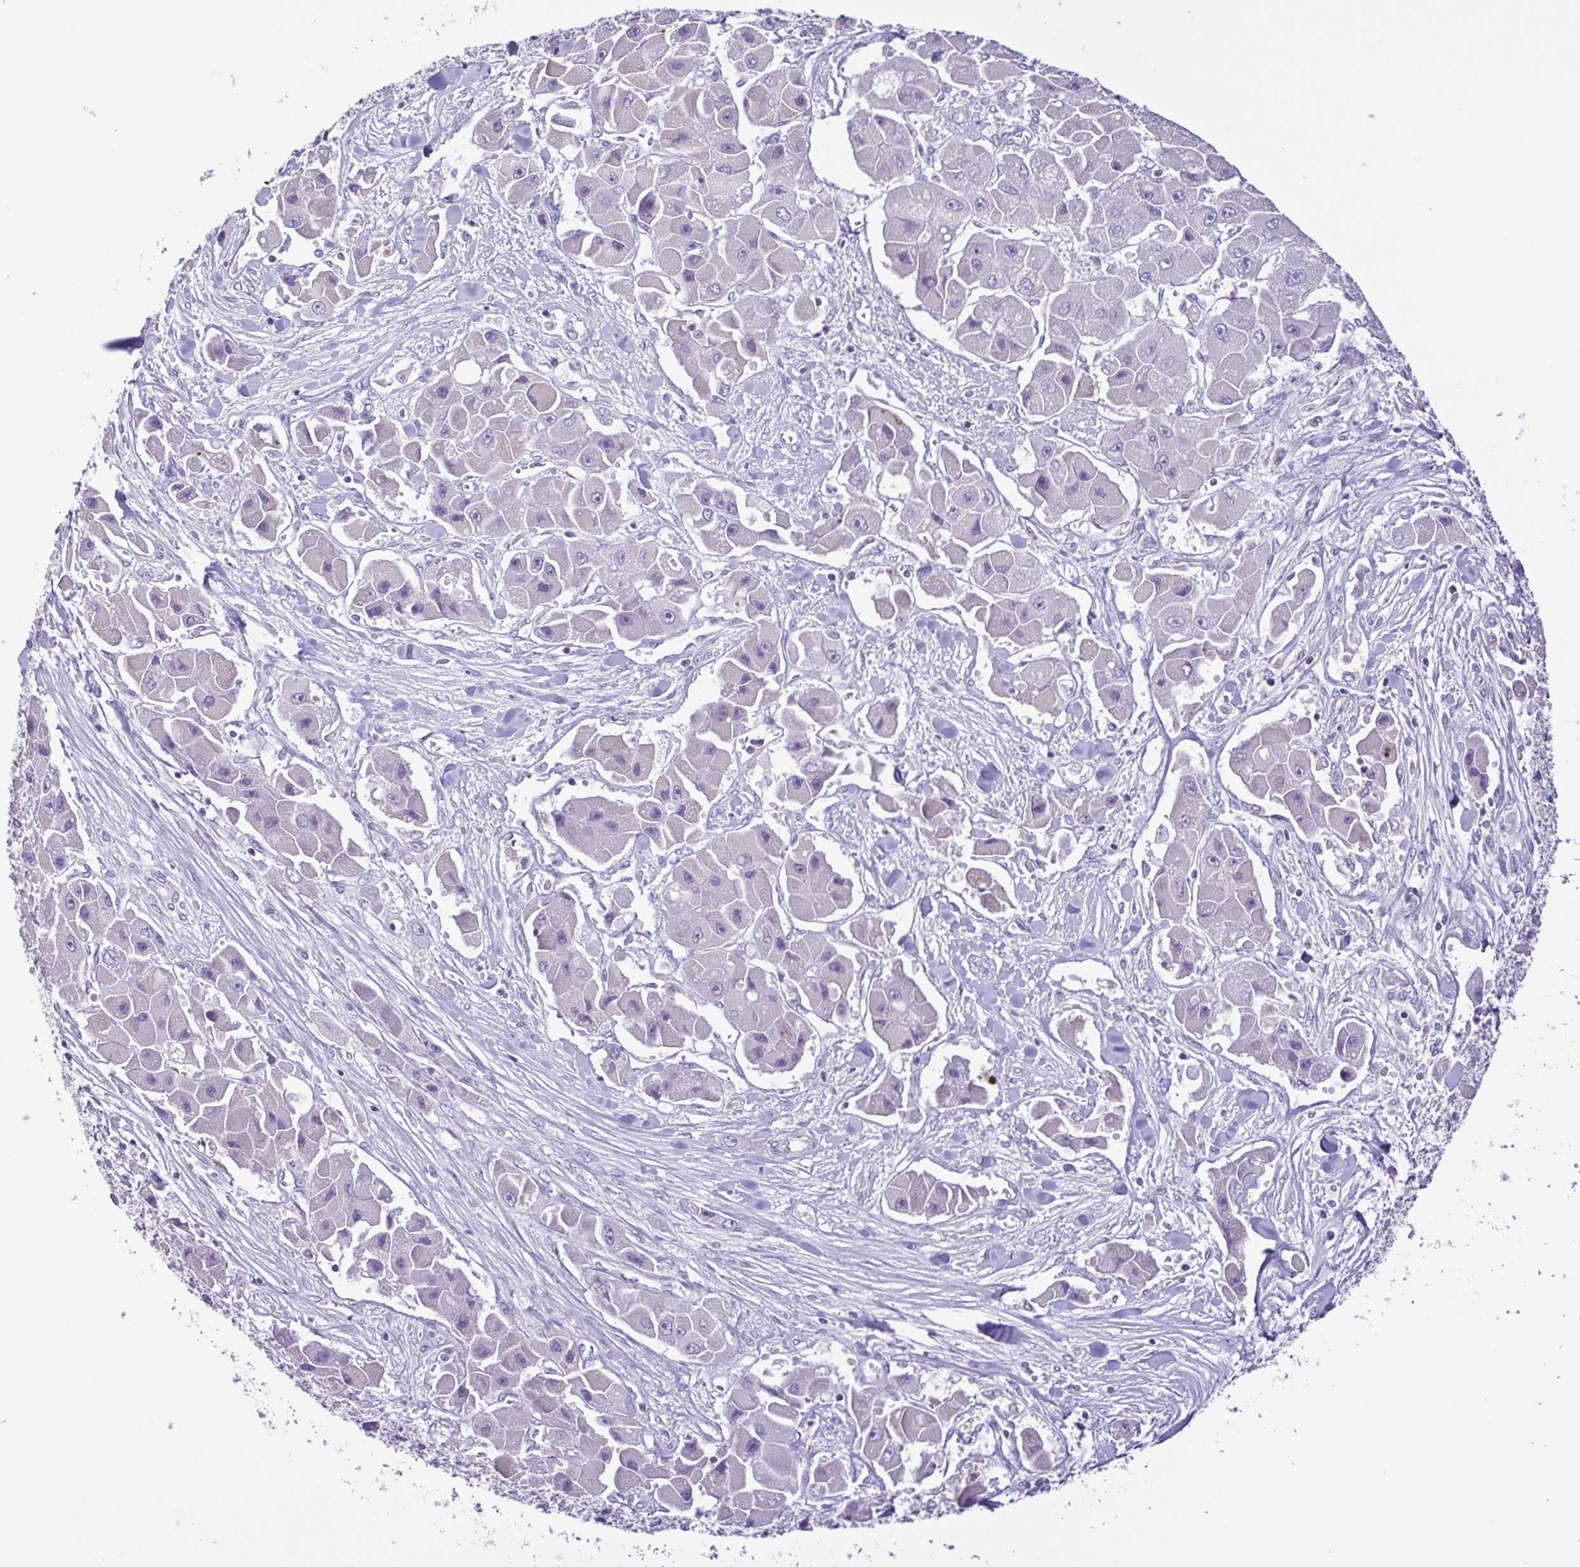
{"staining": {"intensity": "negative", "quantity": "none", "location": "none"}, "tissue": "liver cancer", "cell_type": "Tumor cells", "image_type": "cancer", "snomed": [{"axis": "morphology", "description": "Carcinoma, Hepatocellular, NOS"}, {"axis": "topography", "description": "Liver"}], "caption": "This histopathology image is of liver cancer stained with IHC to label a protein in brown with the nuclei are counter-stained blue. There is no staining in tumor cells.", "gene": "CYP17A1", "patient": {"sex": "male", "age": 24}}